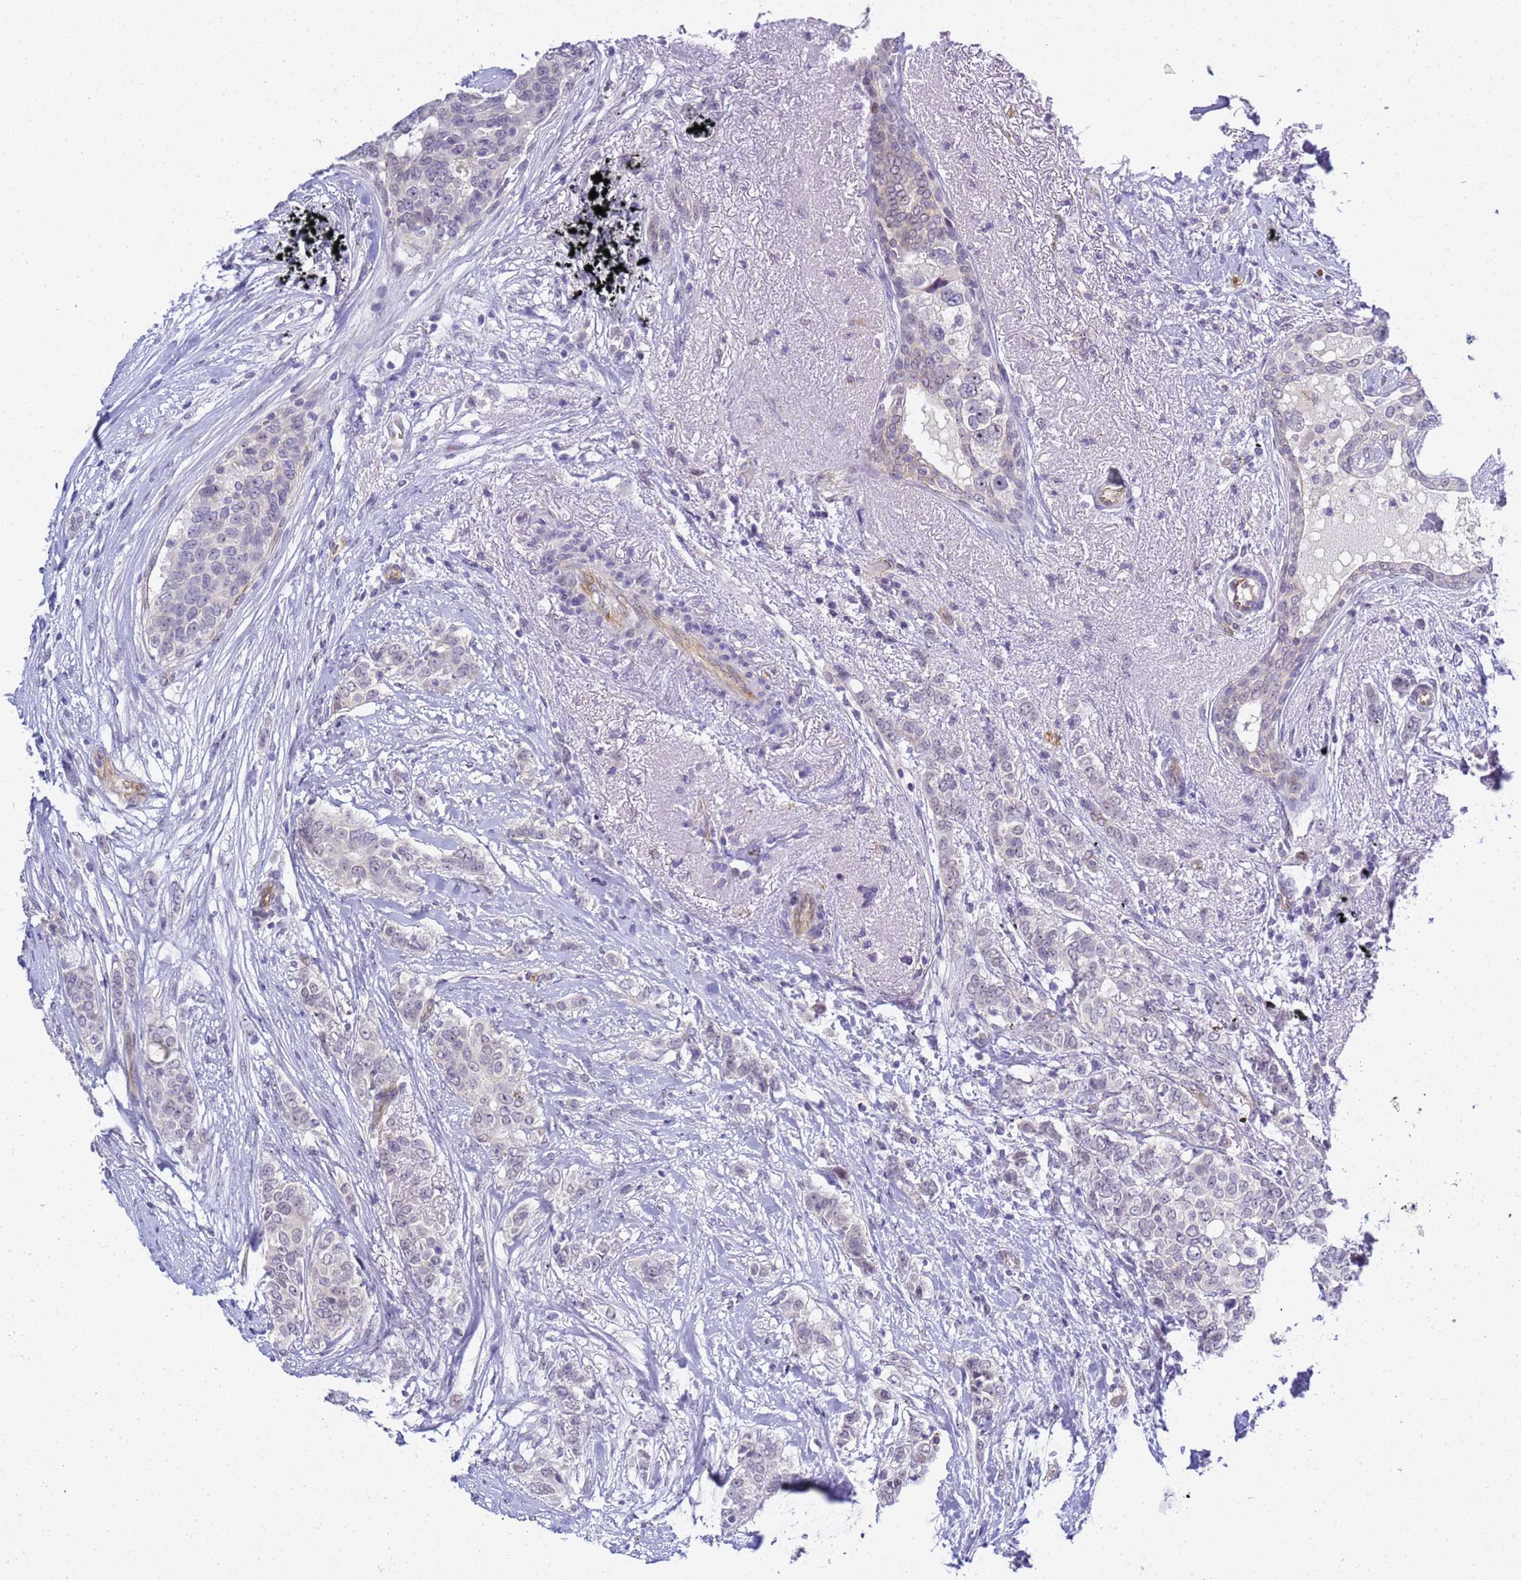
{"staining": {"intensity": "negative", "quantity": "none", "location": "none"}, "tissue": "breast cancer", "cell_type": "Tumor cells", "image_type": "cancer", "snomed": [{"axis": "morphology", "description": "Lobular carcinoma"}, {"axis": "topography", "description": "Breast"}], "caption": "Human breast cancer stained for a protein using IHC exhibits no staining in tumor cells.", "gene": "GON4L", "patient": {"sex": "female", "age": 51}}